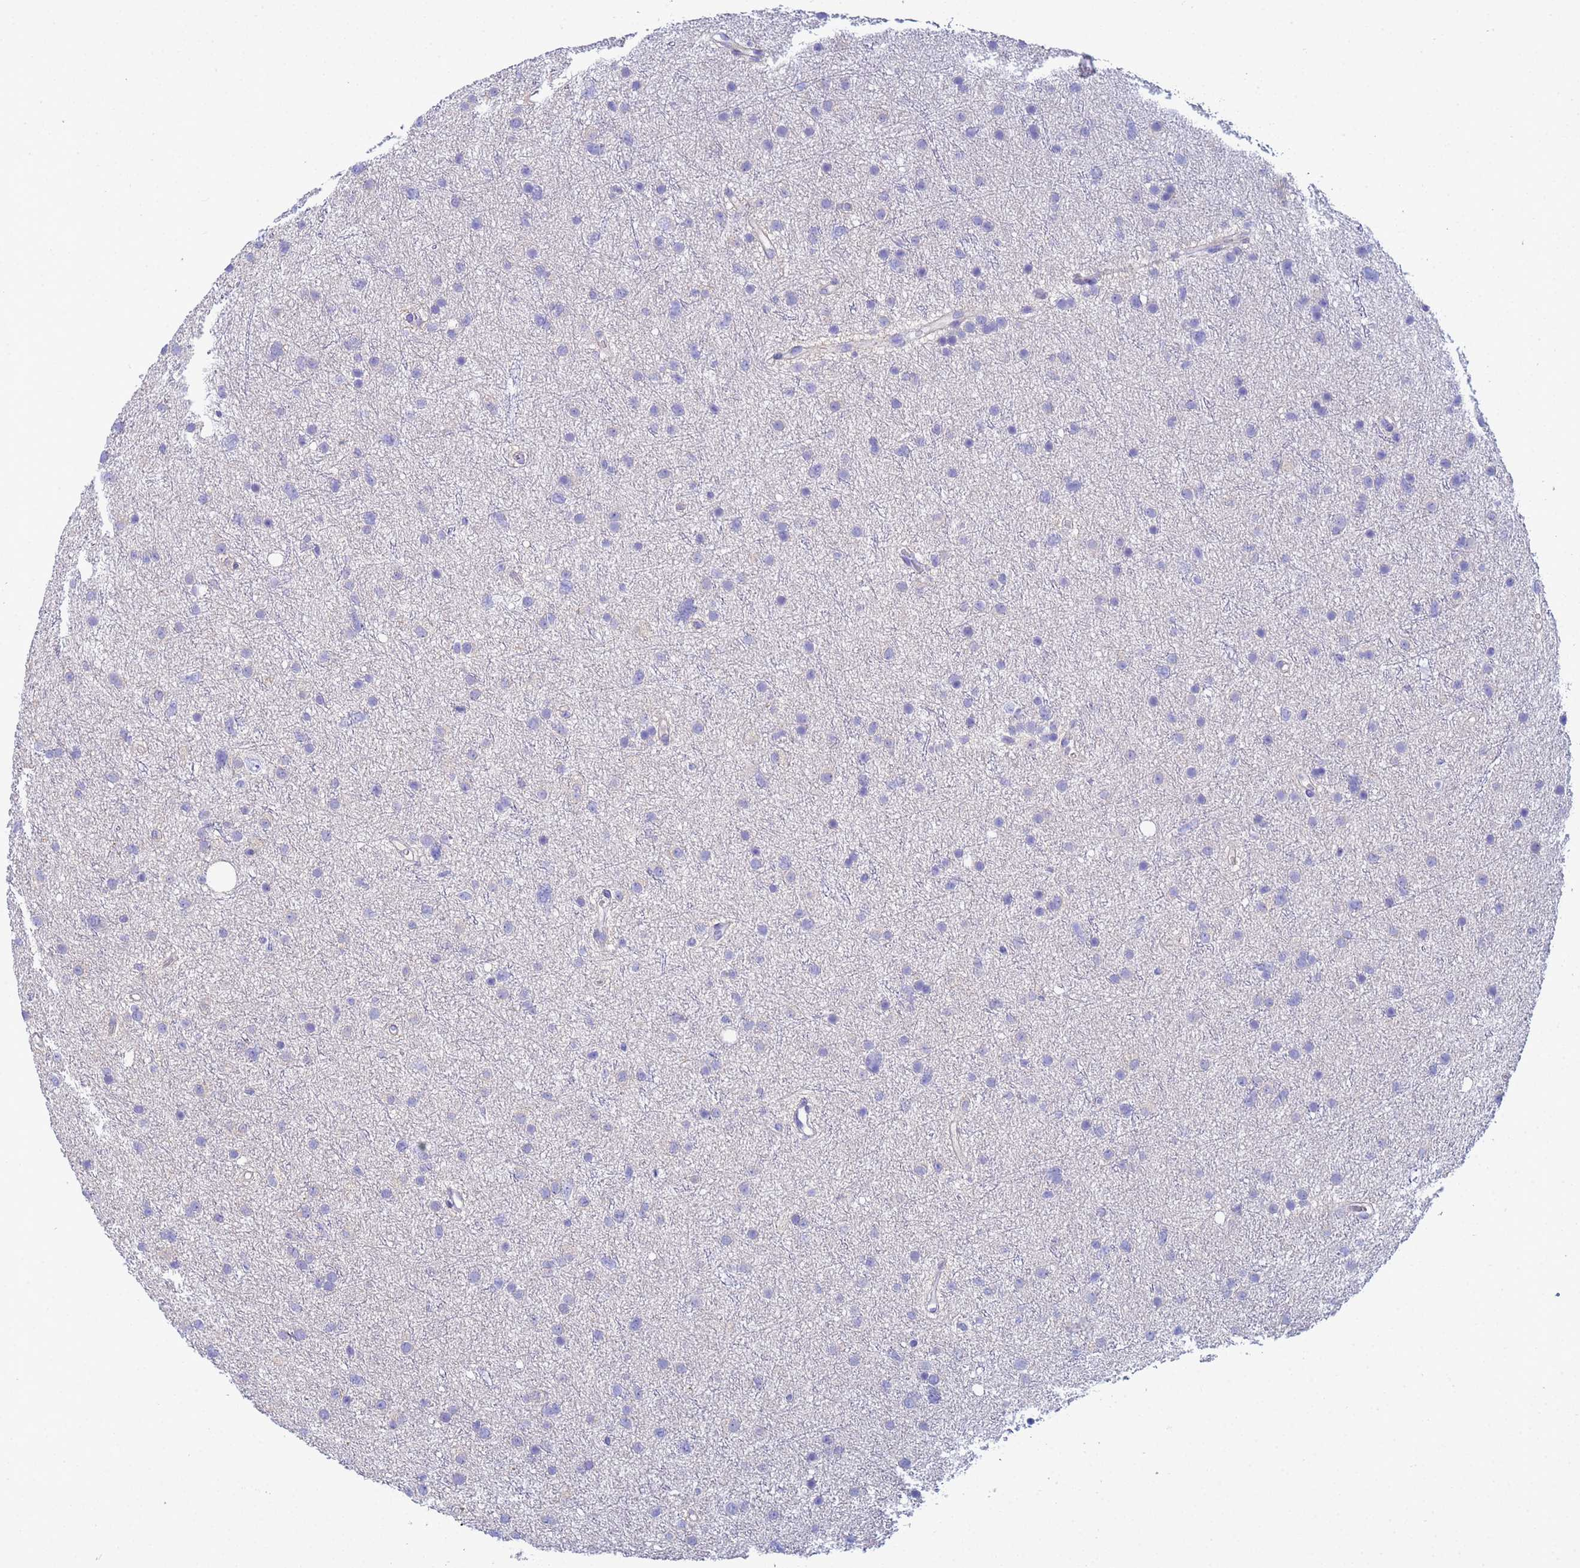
{"staining": {"intensity": "negative", "quantity": "none", "location": "none"}, "tissue": "glioma", "cell_type": "Tumor cells", "image_type": "cancer", "snomed": [{"axis": "morphology", "description": "Glioma, malignant, Low grade"}, {"axis": "topography", "description": "Cerebral cortex"}], "caption": "IHC of human malignant glioma (low-grade) shows no positivity in tumor cells. The staining was performed using DAB (3,3'-diaminobenzidine) to visualize the protein expression in brown, while the nuclei were stained in blue with hematoxylin (Magnification: 20x).", "gene": "PPP6R1", "patient": {"sex": "female", "age": 39}}